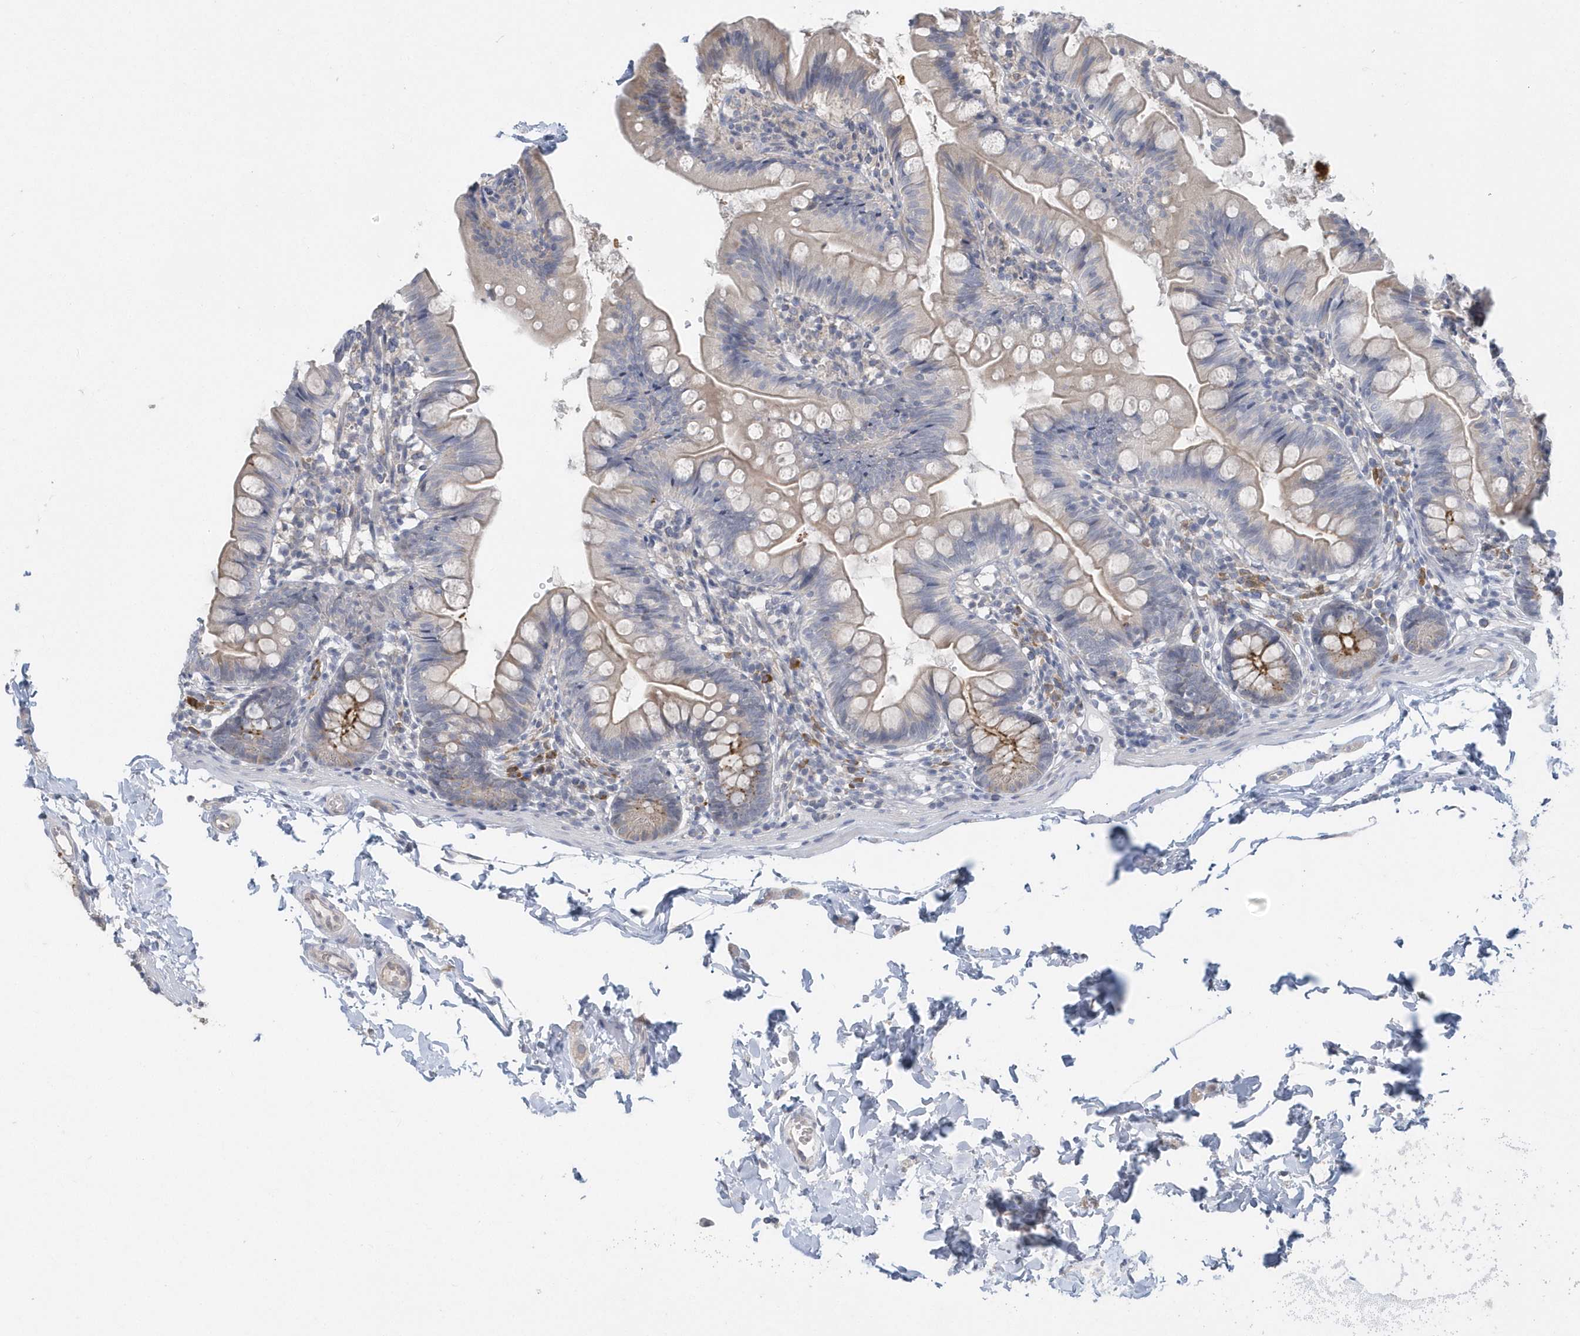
{"staining": {"intensity": "moderate", "quantity": "25%-75%", "location": "cytoplasmic/membranous"}, "tissue": "small intestine", "cell_type": "Glandular cells", "image_type": "normal", "snomed": [{"axis": "morphology", "description": "Normal tissue, NOS"}, {"axis": "topography", "description": "Small intestine"}], "caption": "Immunohistochemical staining of normal small intestine shows moderate cytoplasmic/membranous protein staining in approximately 25%-75% of glandular cells. The staining was performed using DAB (3,3'-diaminobenzidine), with brown indicating positive protein expression. Nuclei are stained blue with hematoxylin.", "gene": "HERPUD1", "patient": {"sex": "male", "age": 7}}